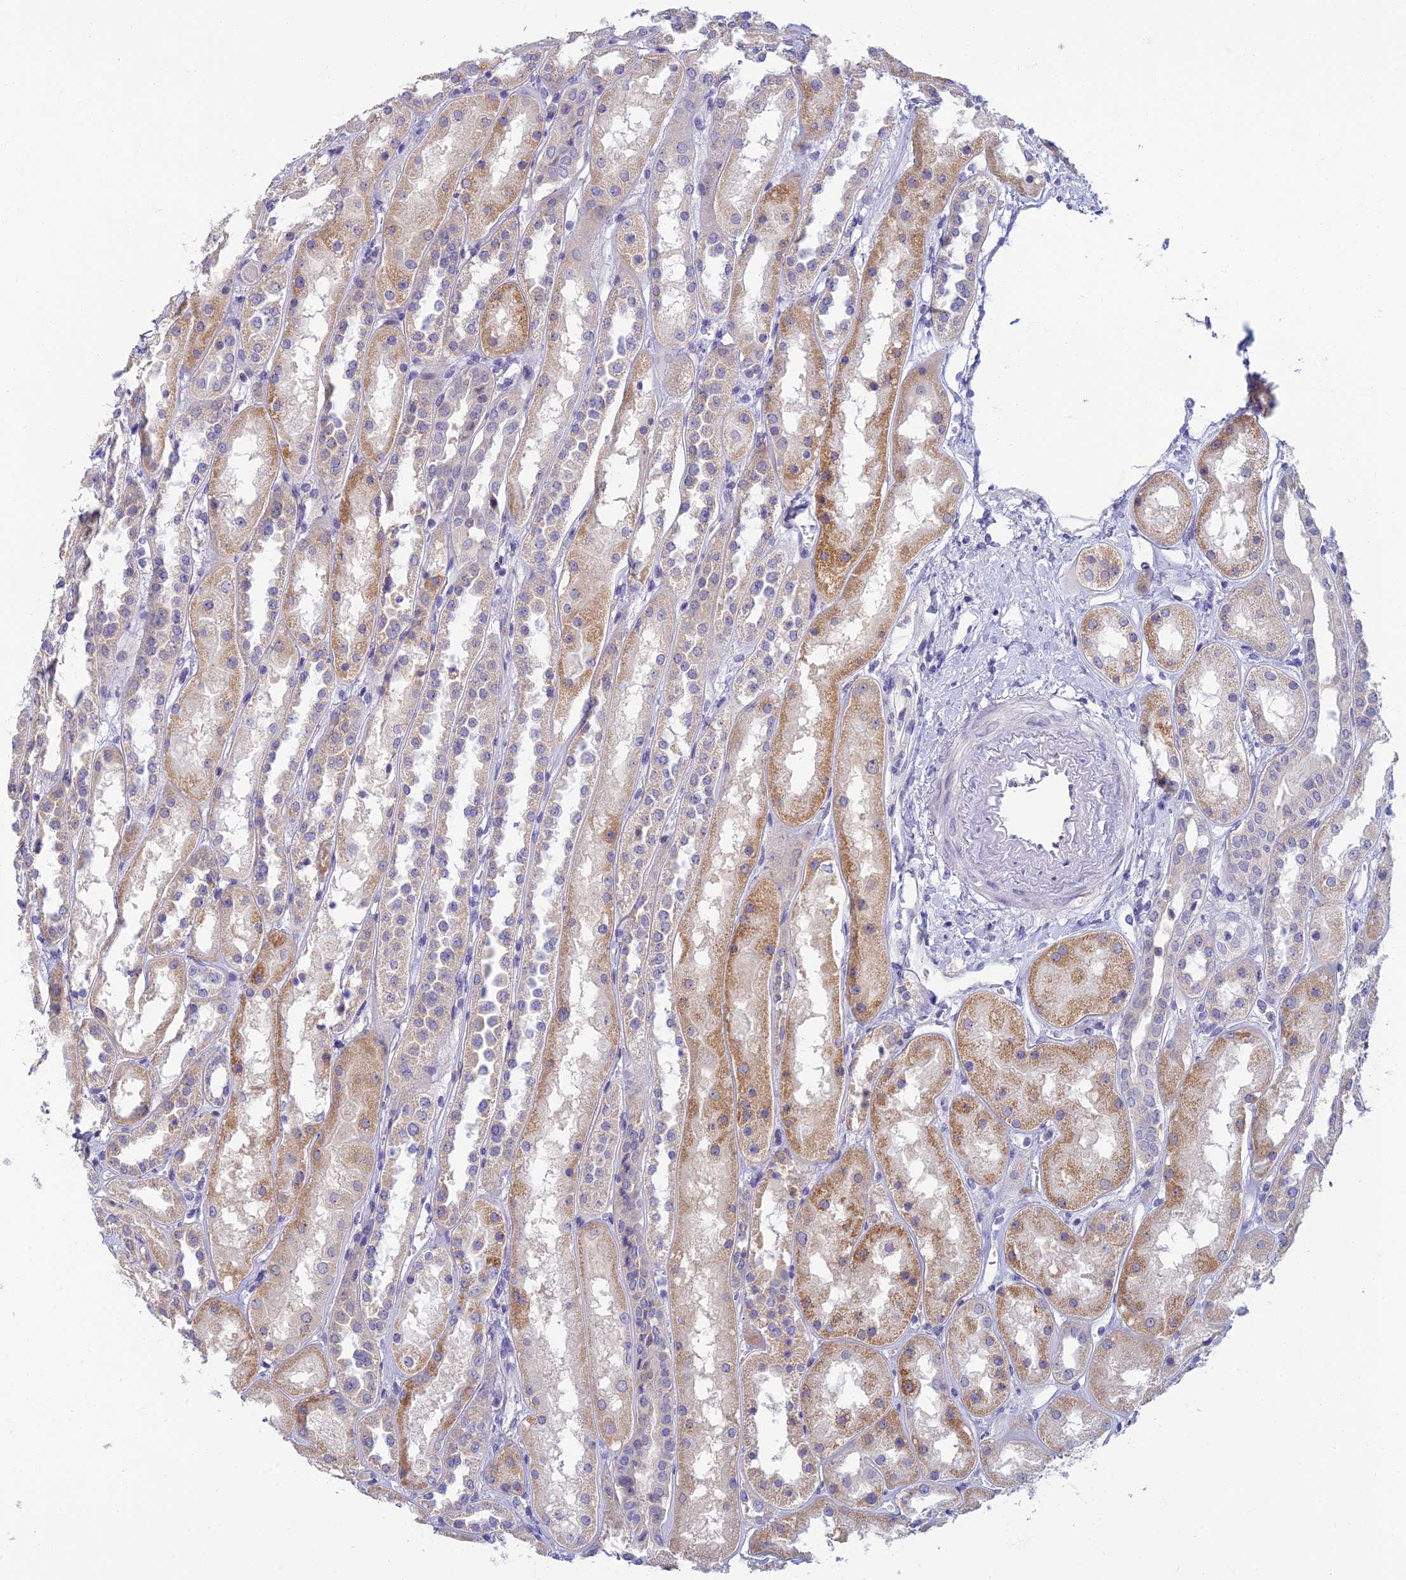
{"staining": {"intensity": "negative", "quantity": "none", "location": "none"}, "tissue": "kidney", "cell_type": "Cells in glomeruli", "image_type": "normal", "snomed": [{"axis": "morphology", "description": "Normal tissue, NOS"}, {"axis": "topography", "description": "Kidney"}], "caption": "High magnification brightfield microscopy of normal kidney stained with DAB (brown) and counterstained with hematoxylin (blue): cells in glomeruli show no significant positivity.", "gene": "SLC25A41", "patient": {"sex": "male", "age": 70}}